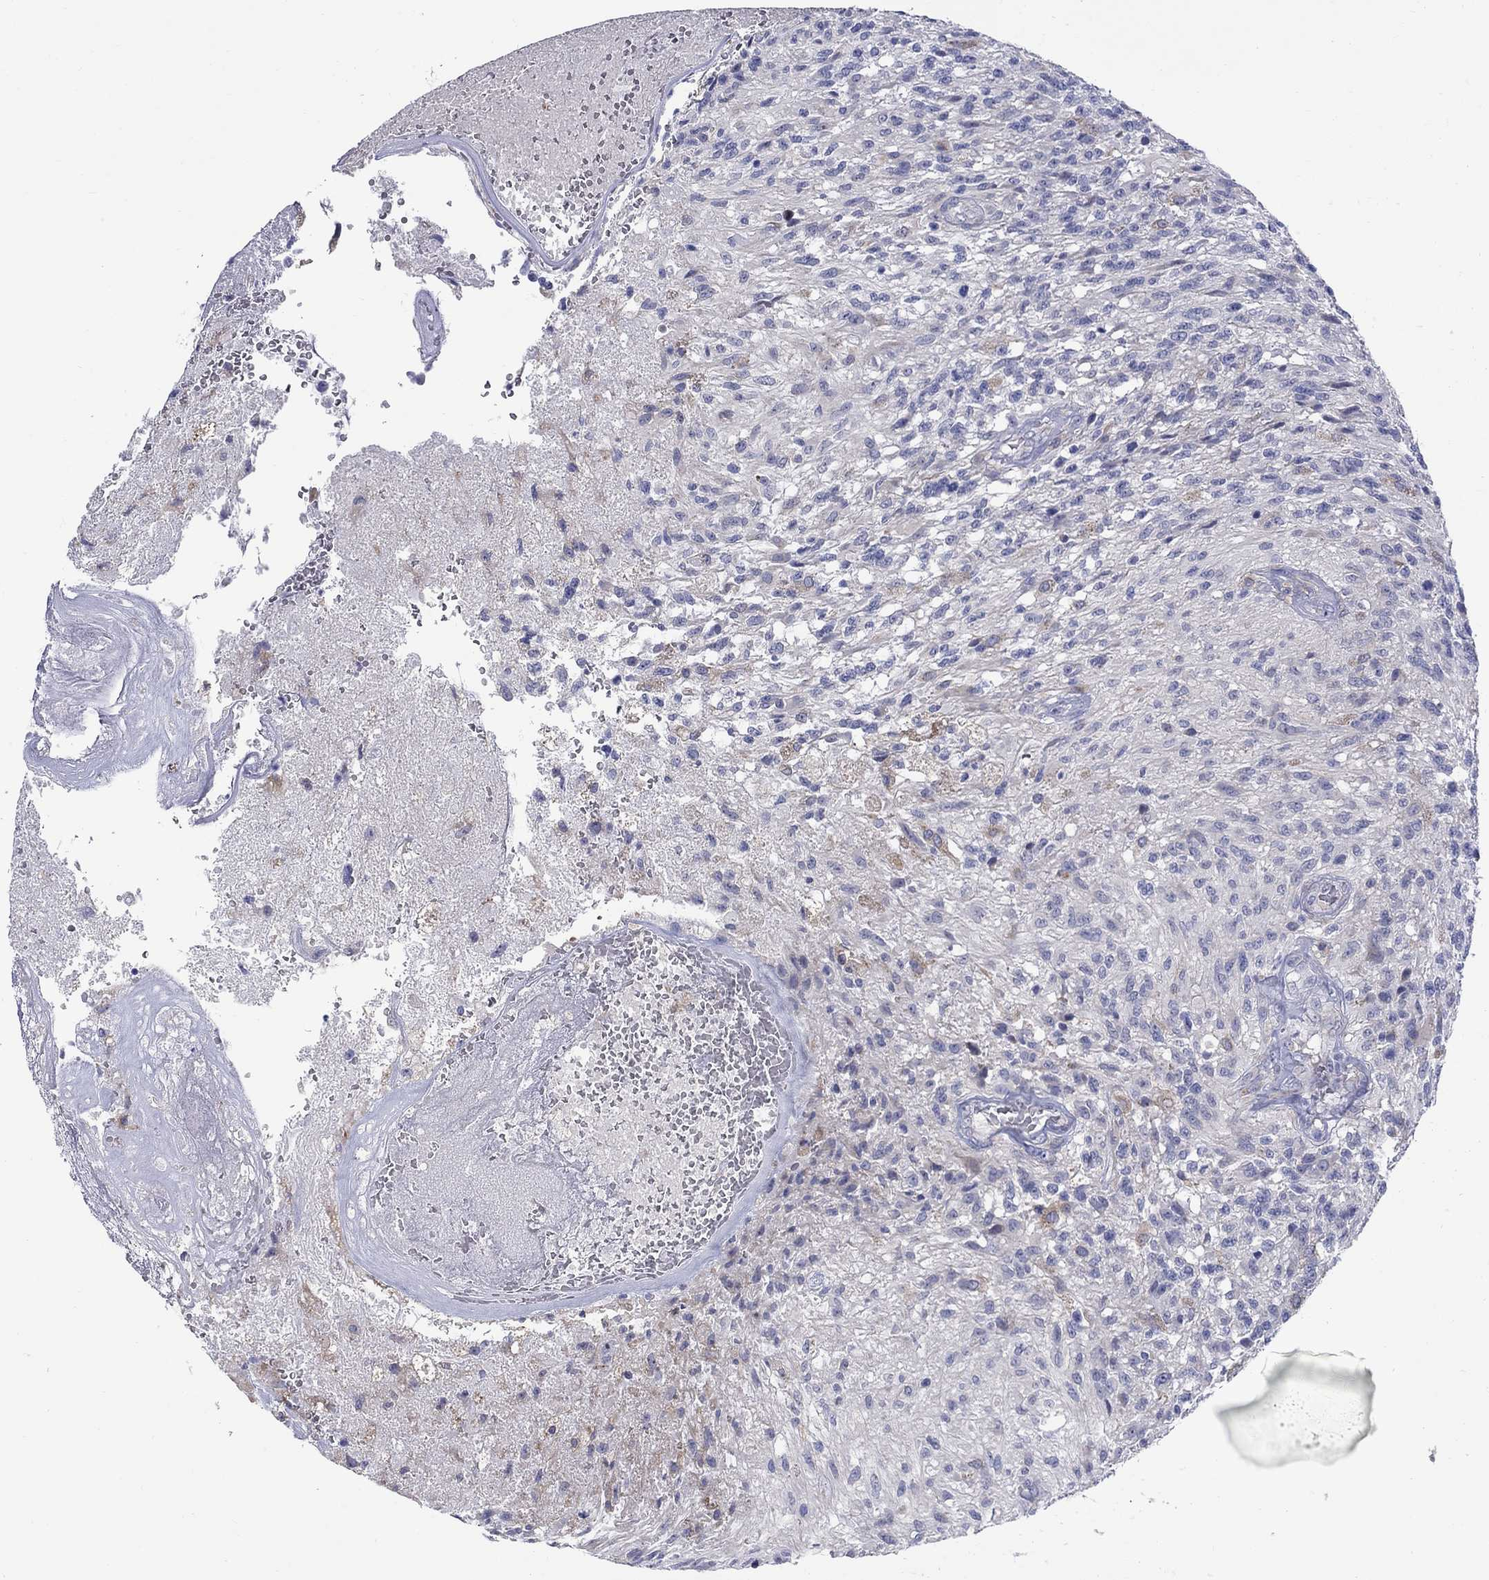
{"staining": {"intensity": "negative", "quantity": "none", "location": "none"}, "tissue": "glioma", "cell_type": "Tumor cells", "image_type": "cancer", "snomed": [{"axis": "morphology", "description": "Glioma, malignant, High grade"}, {"axis": "topography", "description": "Brain"}], "caption": "The image reveals no staining of tumor cells in malignant high-grade glioma. The staining is performed using DAB (3,3'-diaminobenzidine) brown chromogen with nuclei counter-stained in using hematoxylin.", "gene": "QRFPR", "patient": {"sex": "male", "age": 56}}